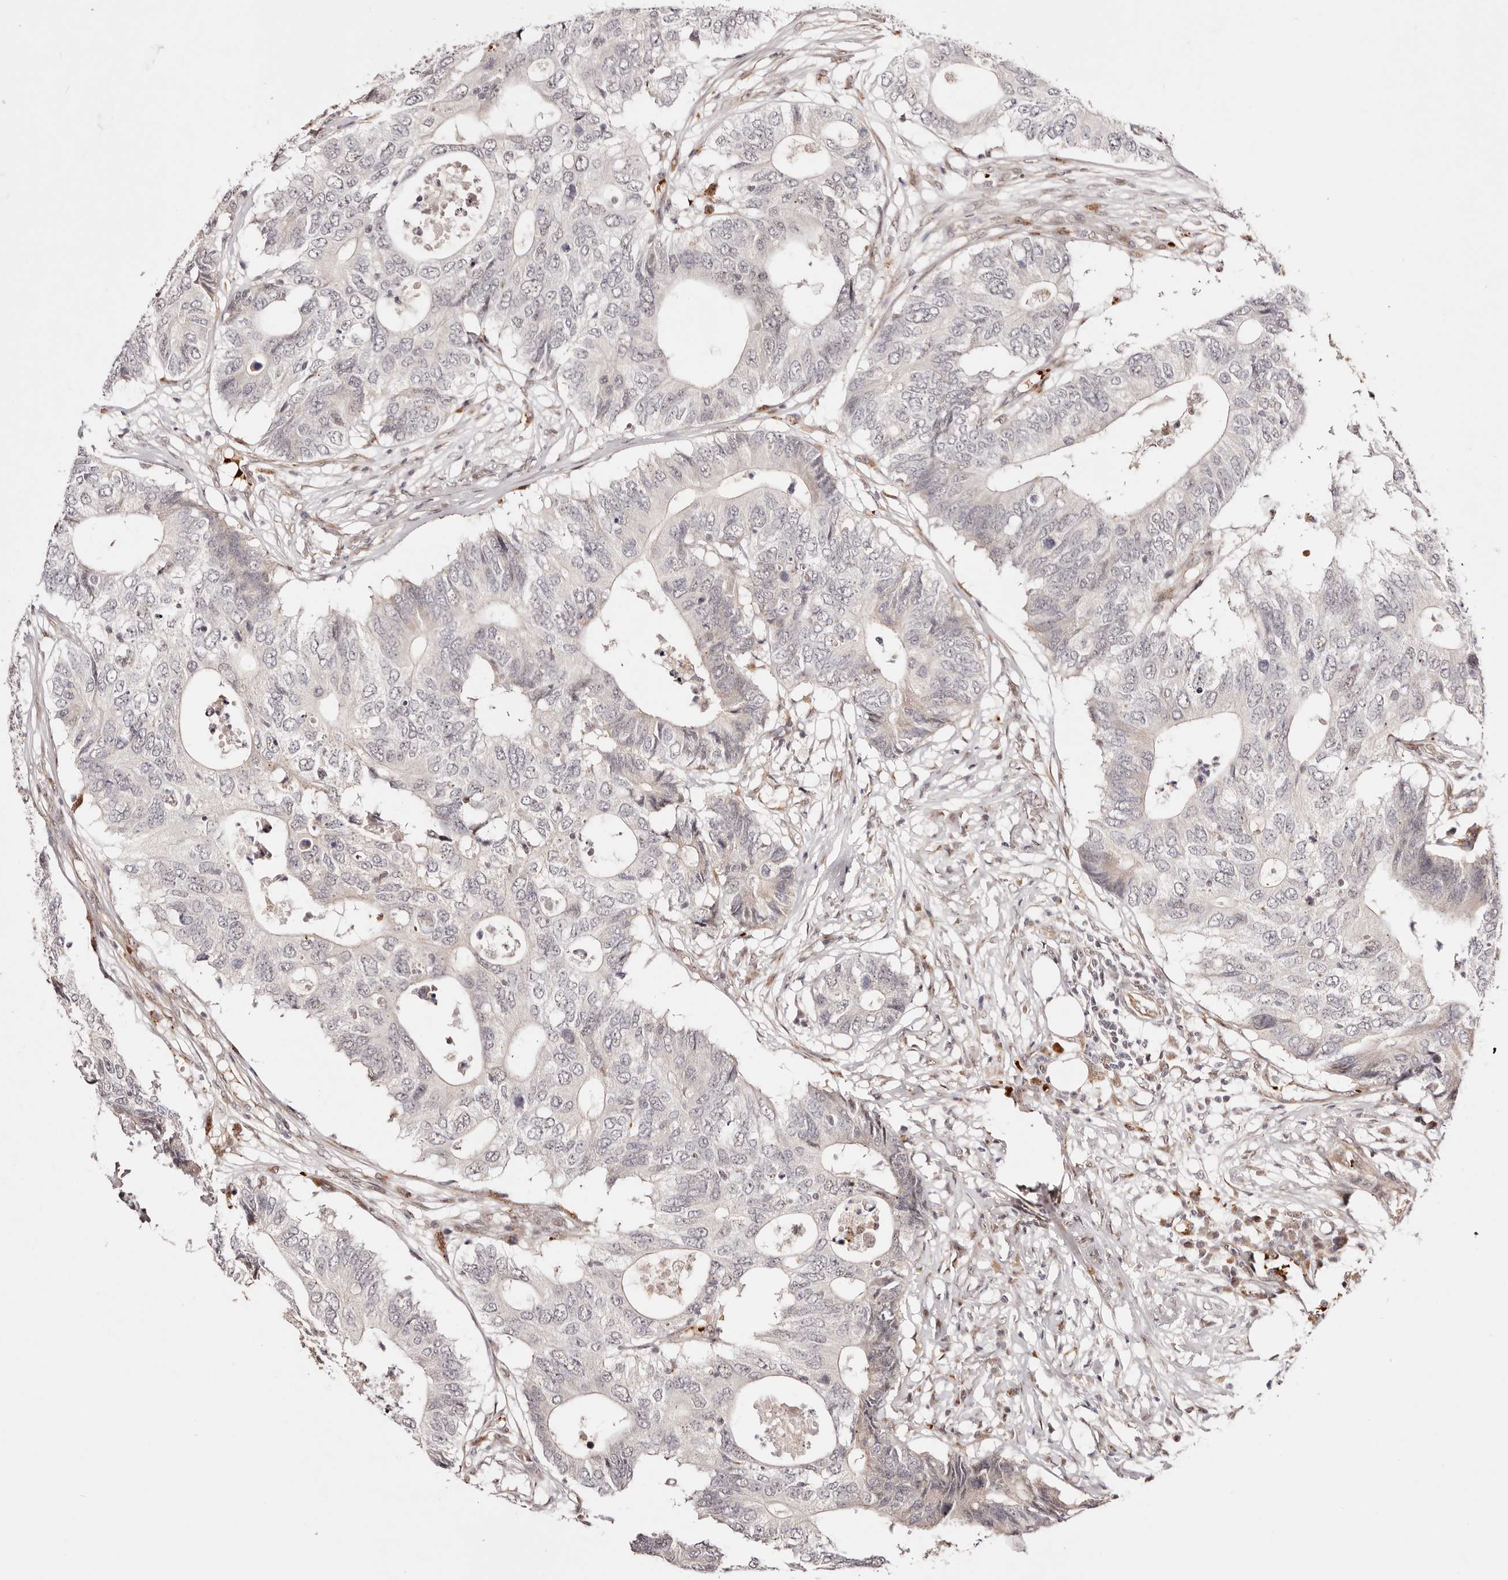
{"staining": {"intensity": "negative", "quantity": "none", "location": "none"}, "tissue": "colorectal cancer", "cell_type": "Tumor cells", "image_type": "cancer", "snomed": [{"axis": "morphology", "description": "Adenocarcinoma, NOS"}, {"axis": "topography", "description": "Colon"}], "caption": "Tumor cells show no significant positivity in colorectal adenocarcinoma.", "gene": "WRN", "patient": {"sex": "male", "age": 71}}